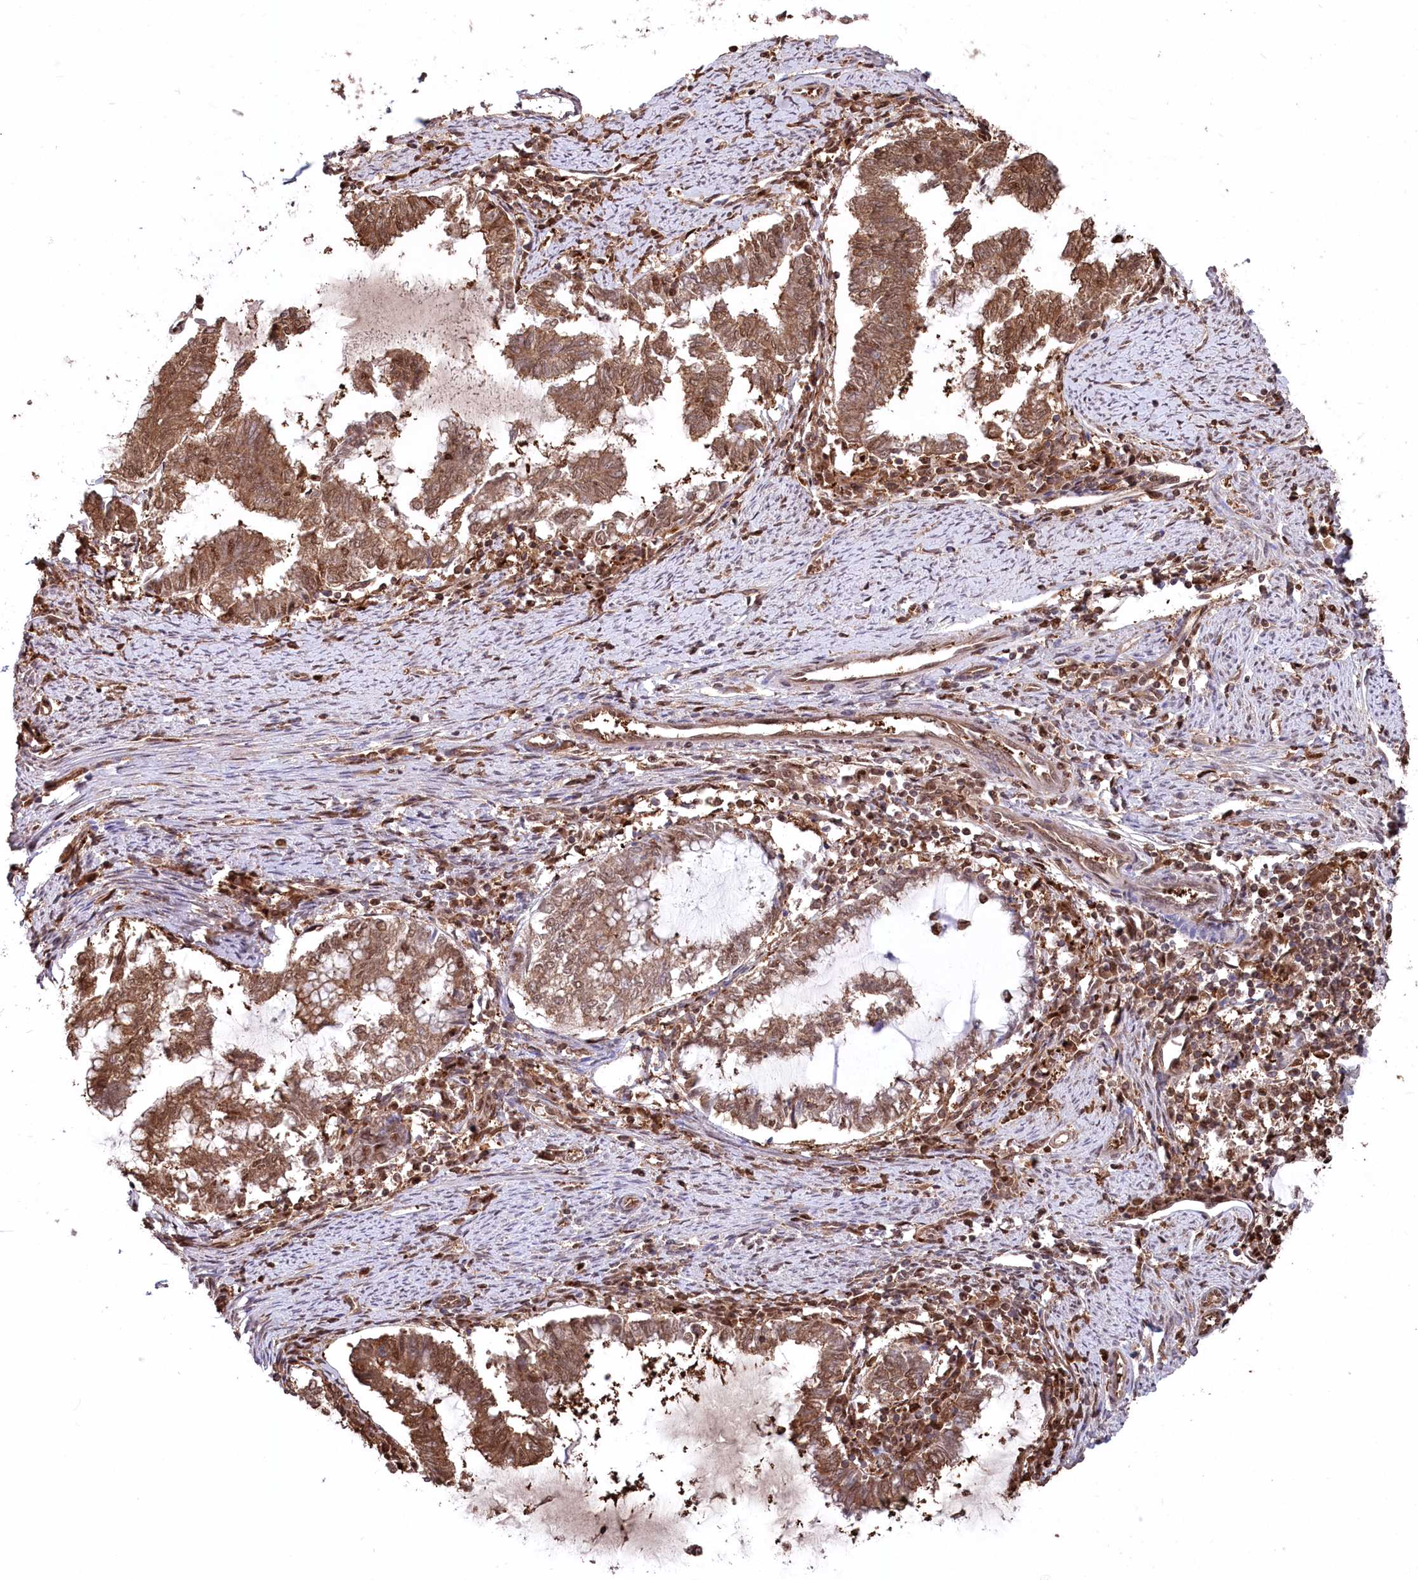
{"staining": {"intensity": "moderate", "quantity": ">75%", "location": "cytoplasmic/membranous,nuclear"}, "tissue": "endometrial cancer", "cell_type": "Tumor cells", "image_type": "cancer", "snomed": [{"axis": "morphology", "description": "Adenocarcinoma, NOS"}, {"axis": "topography", "description": "Endometrium"}], "caption": "An IHC micrograph of neoplastic tissue is shown. Protein staining in brown labels moderate cytoplasmic/membranous and nuclear positivity in adenocarcinoma (endometrial) within tumor cells.", "gene": "PSMA1", "patient": {"sex": "female", "age": 79}}